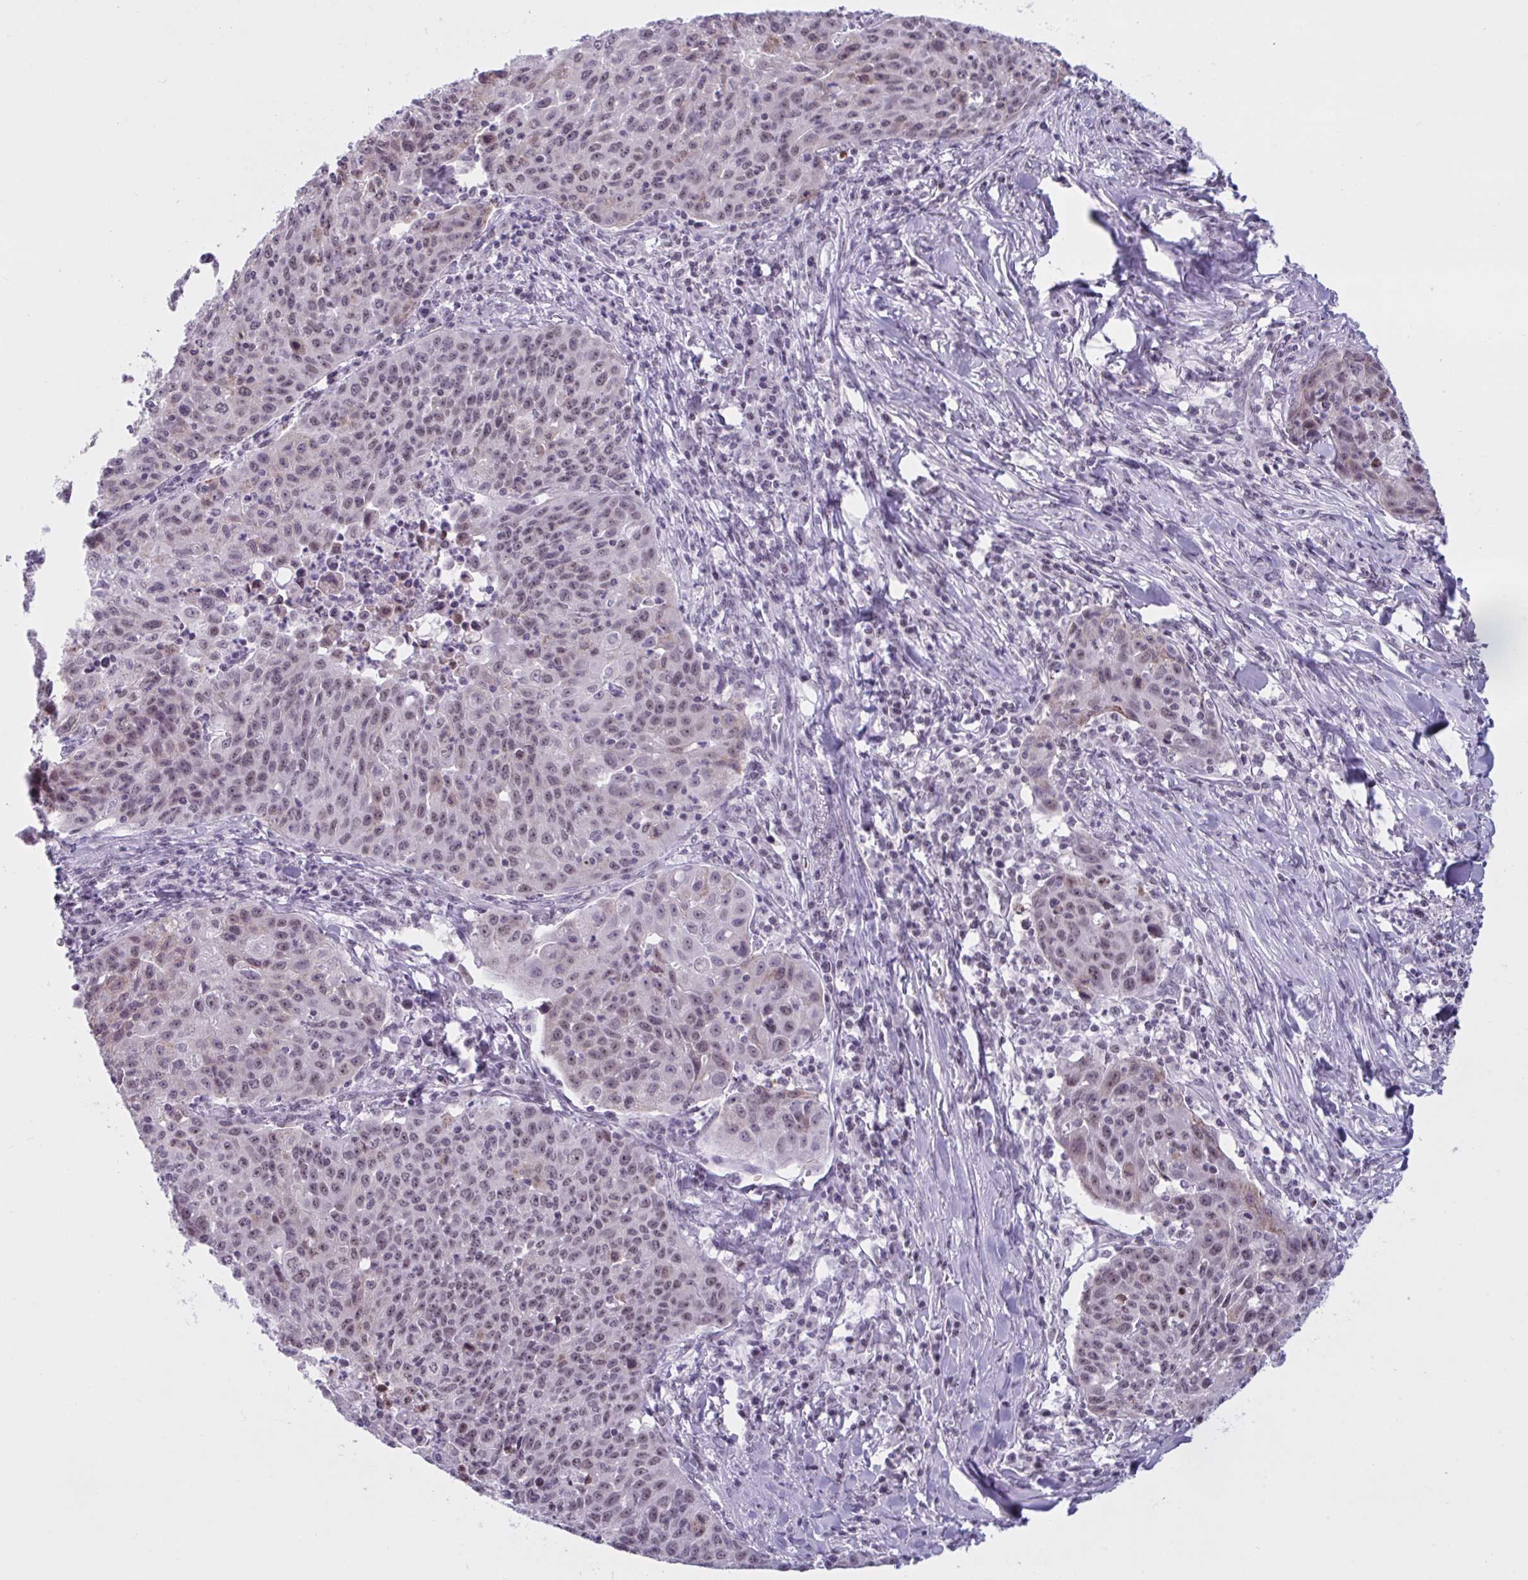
{"staining": {"intensity": "weak", "quantity": ">75%", "location": "nuclear"}, "tissue": "lung cancer", "cell_type": "Tumor cells", "image_type": "cancer", "snomed": [{"axis": "morphology", "description": "Squamous cell carcinoma, NOS"}, {"axis": "morphology", "description": "Squamous cell carcinoma, metastatic, NOS"}, {"axis": "topography", "description": "Bronchus"}, {"axis": "topography", "description": "Lung"}], "caption": "An image showing weak nuclear staining in about >75% of tumor cells in lung cancer, as visualized by brown immunohistochemical staining.", "gene": "TGM6", "patient": {"sex": "male", "age": 62}}